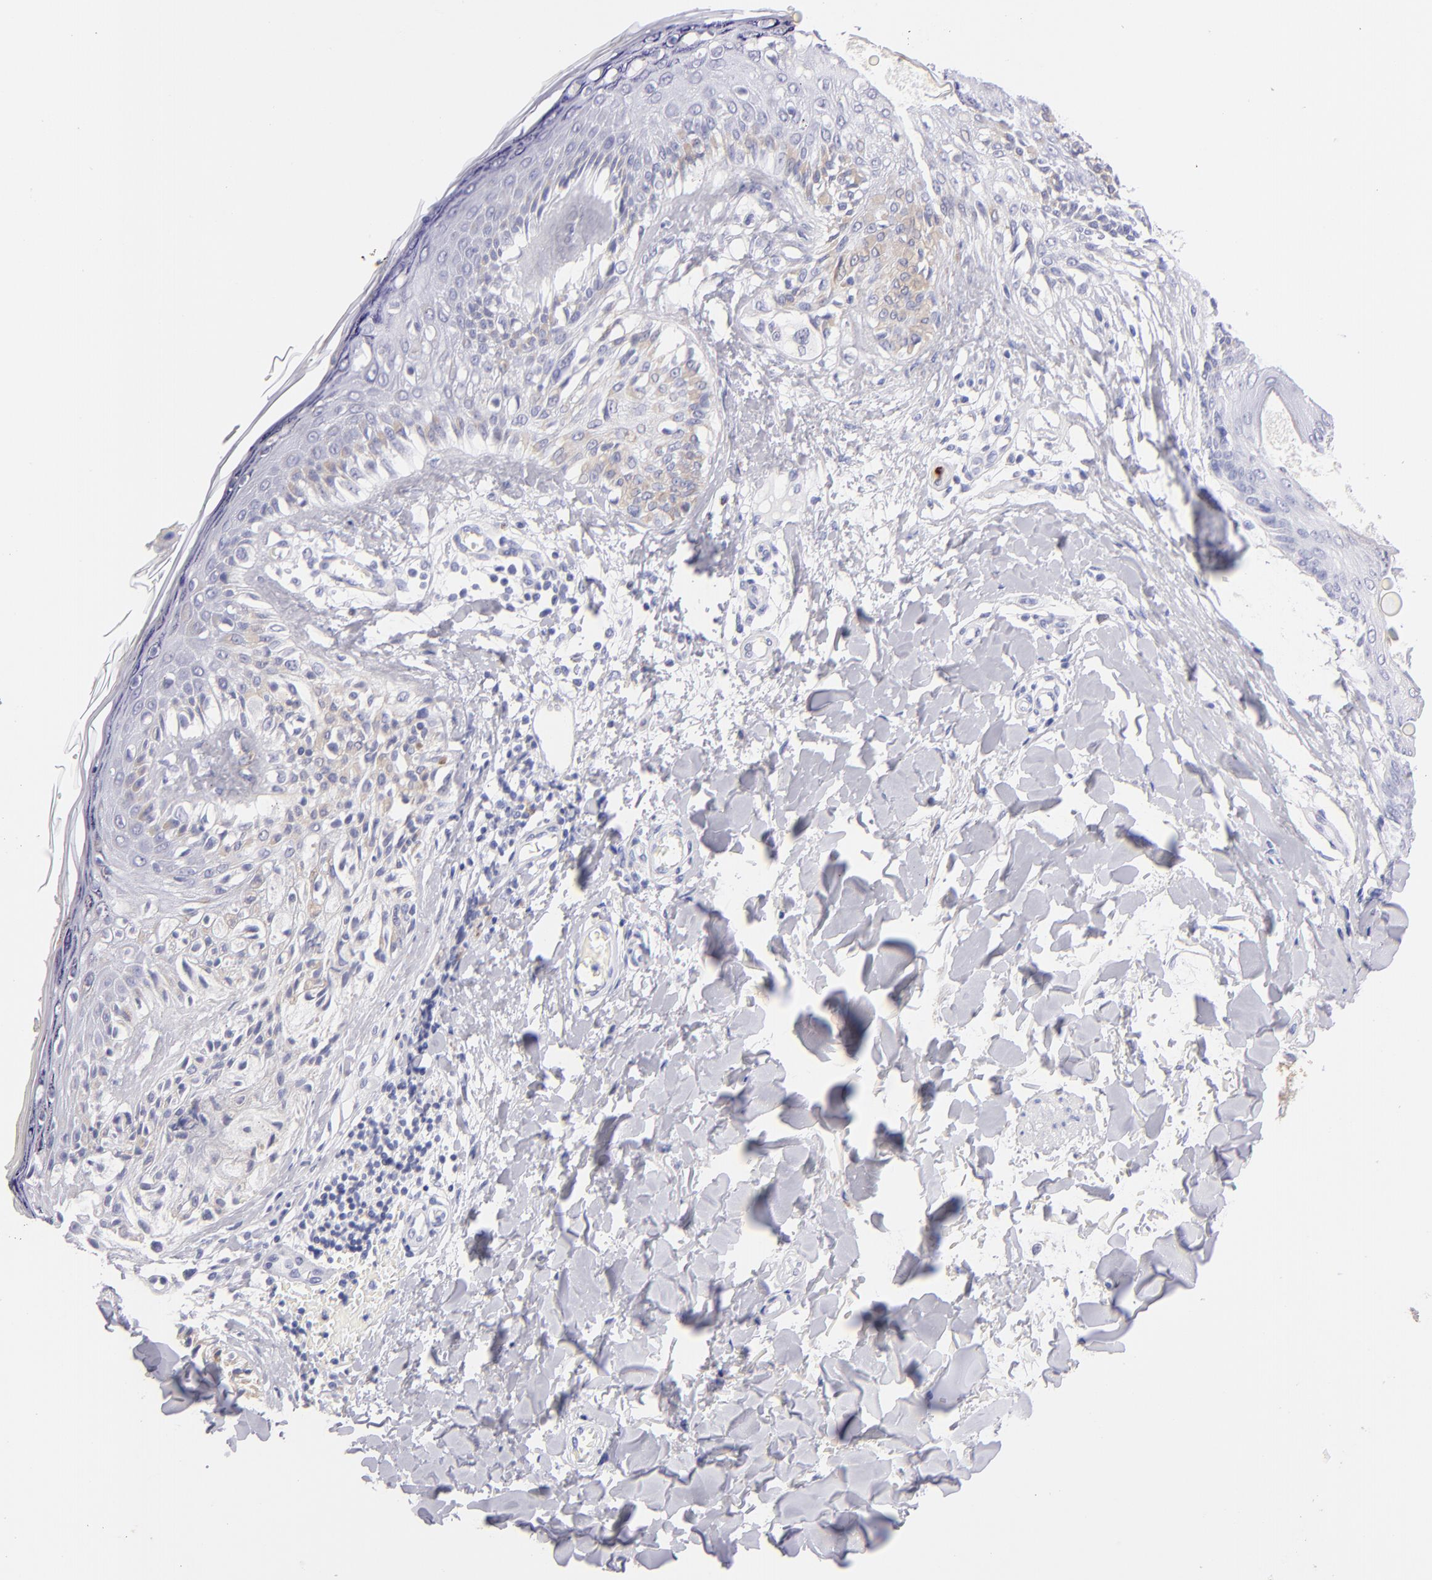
{"staining": {"intensity": "negative", "quantity": "none", "location": "none"}, "tissue": "melanoma", "cell_type": "Tumor cells", "image_type": "cancer", "snomed": [{"axis": "morphology", "description": "Malignant melanoma, NOS"}, {"axis": "topography", "description": "Skin"}], "caption": "Image shows no significant protein expression in tumor cells of melanoma.", "gene": "PRF1", "patient": {"sex": "female", "age": 82}}